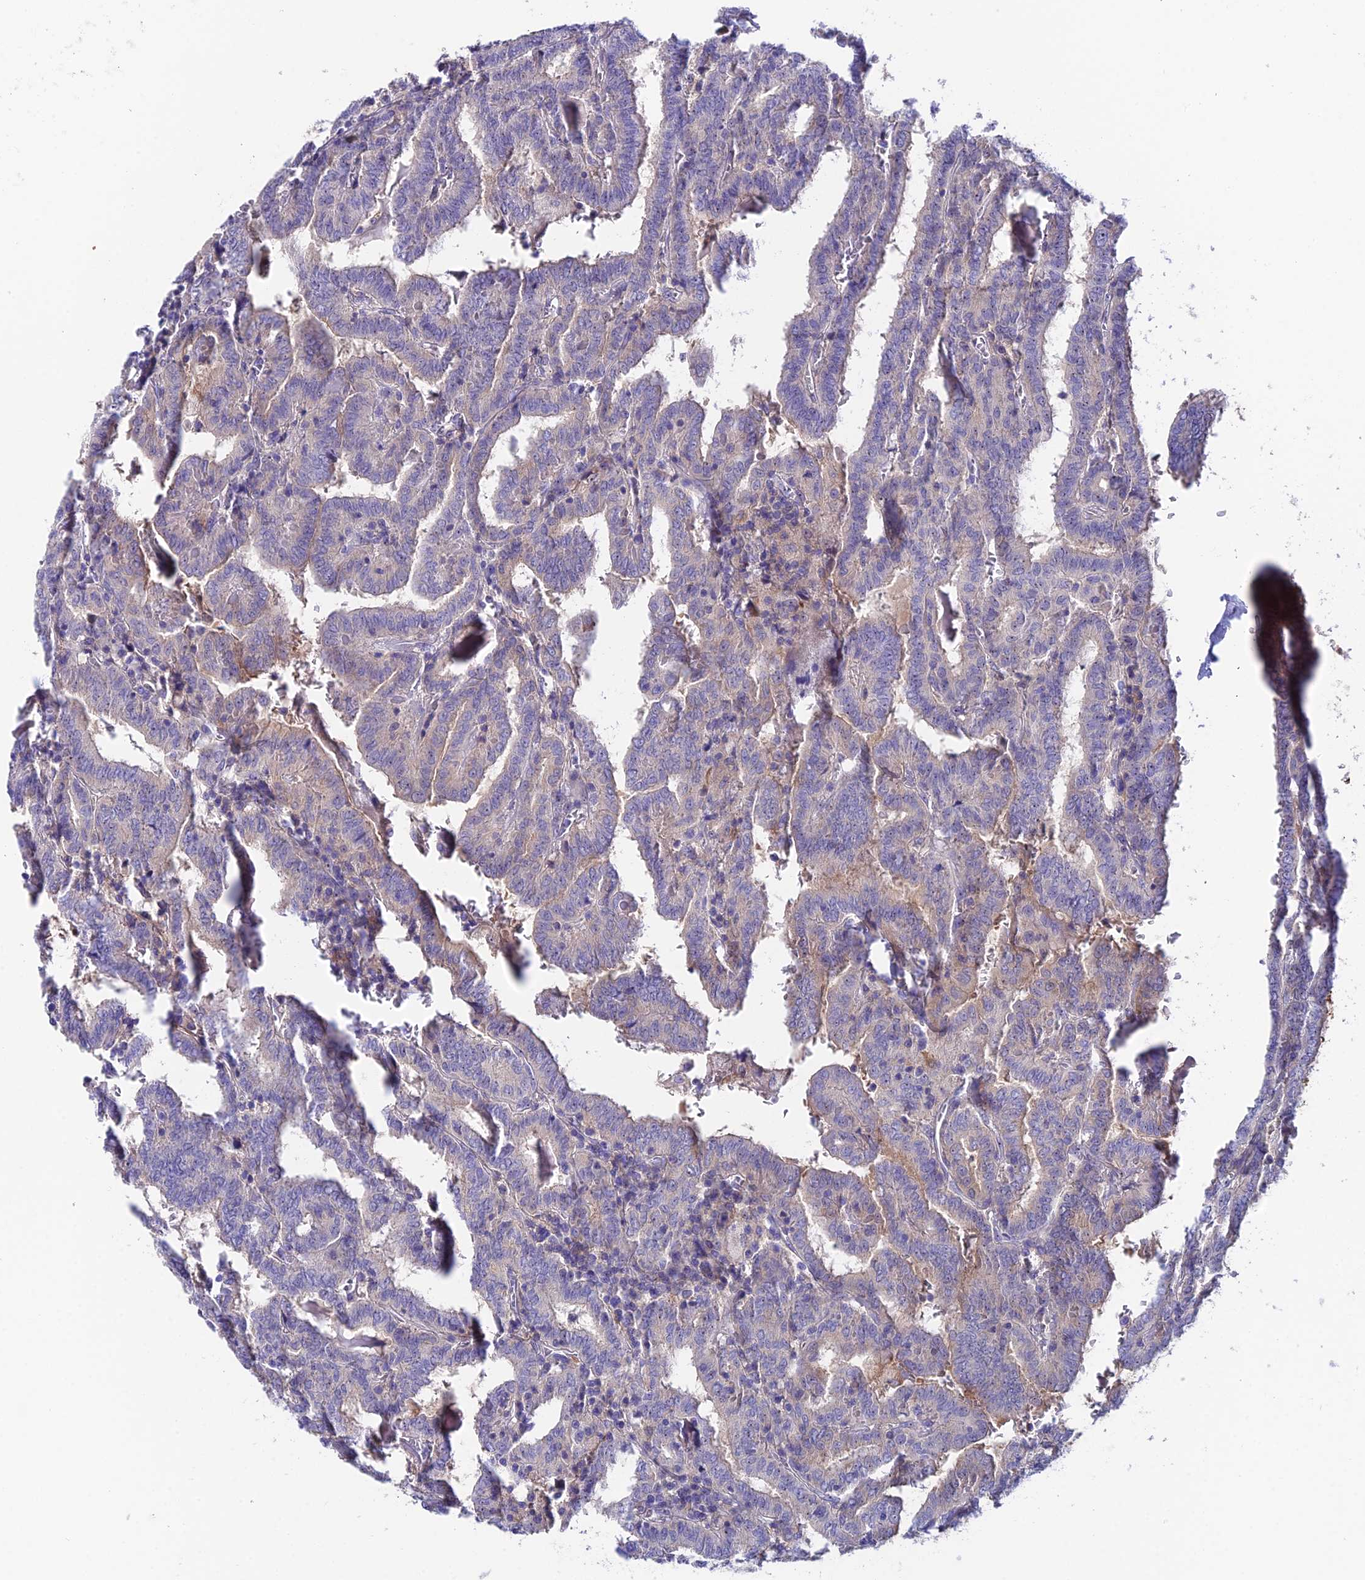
{"staining": {"intensity": "negative", "quantity": "none", "location": "none"}, "tissue": "thyroid cancer", "cell_type": "Tumor cells", "image_type": "cancer", "snomed": [{"axis": "morphology", "description": "Papillary adenocarcinoma, NOS"}, {"axis": "topography", "description": "Thyroid gland"}], "caption": "Immunohistochemistry (IHC) micrograph of neoplastic tissue: thyroid cancer (papillary adenocarcinoma) stained with DAB (3,3'-diaminobenzidine) reveals no significant protein expression in tumor cells. Brightfield microscopy of IHC stained with DAB (3,3'-diaminobenzidine) (brown) and hematoxylin (blue), captured at high magnification.", "gene": "DUSP29", "patient": {"sex": "female", "age": 72}}